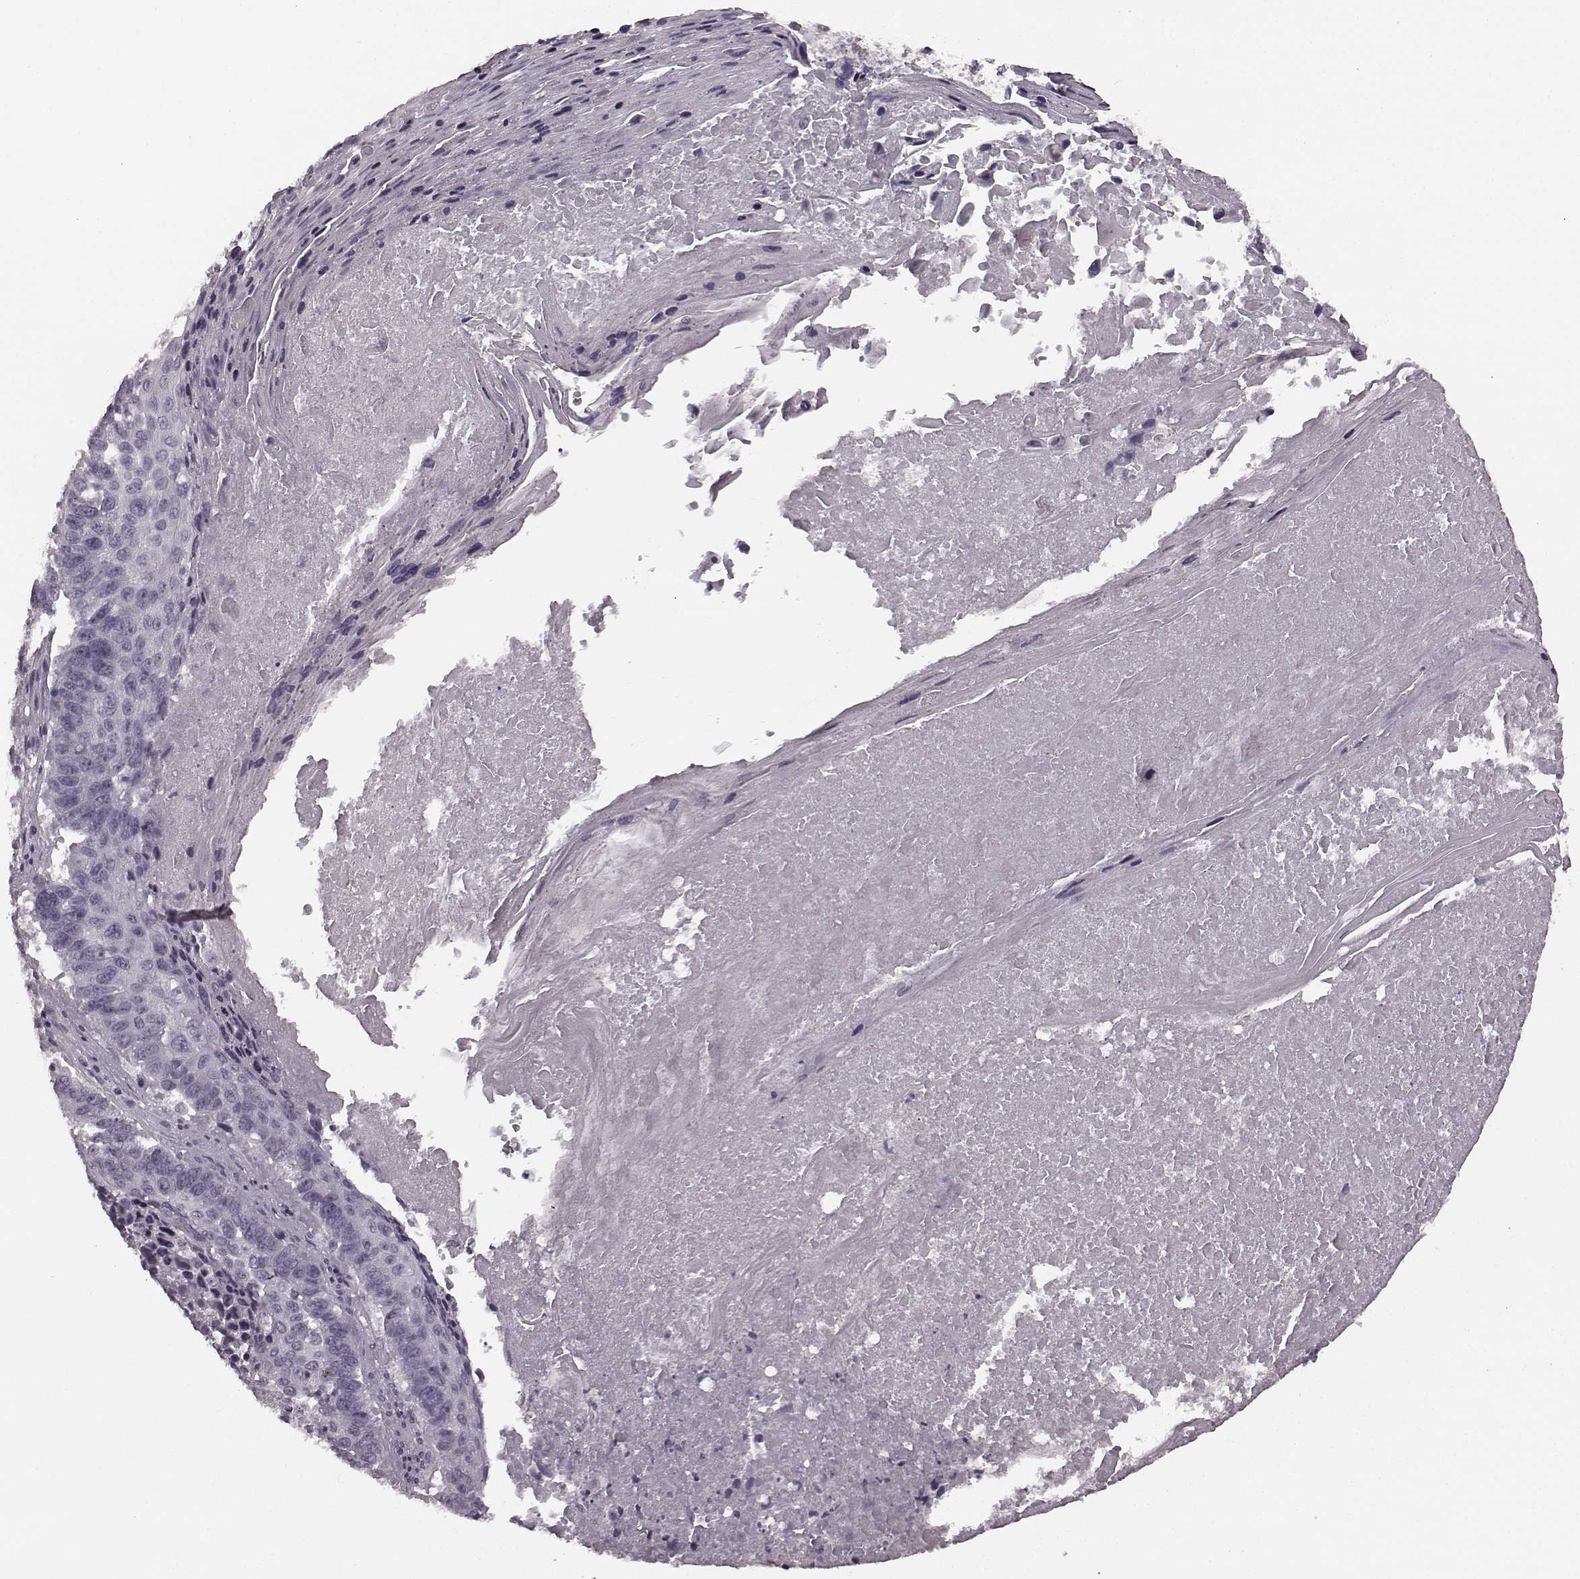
{"staining": {"intensity": "negative", "quantity": "none", "location": "none"}, "tissue": "lung cancer", "cell_type": "Tumor cells", "image_type": "cancer", "snomed": [{"axis": "morphology", "description": "Squamous cell carcinoma, NOS"}, {"axis": "topography", "description": "Lung"}], "caption": "Immunohistochemistry (IHC) histopathology image of neoplastic tissue: human lung cancer stained with DAB demonstrates no significant protein positivity in tumor cells.", "gene": "RIT2", "patient": {"sex": "male", "age": 73}}